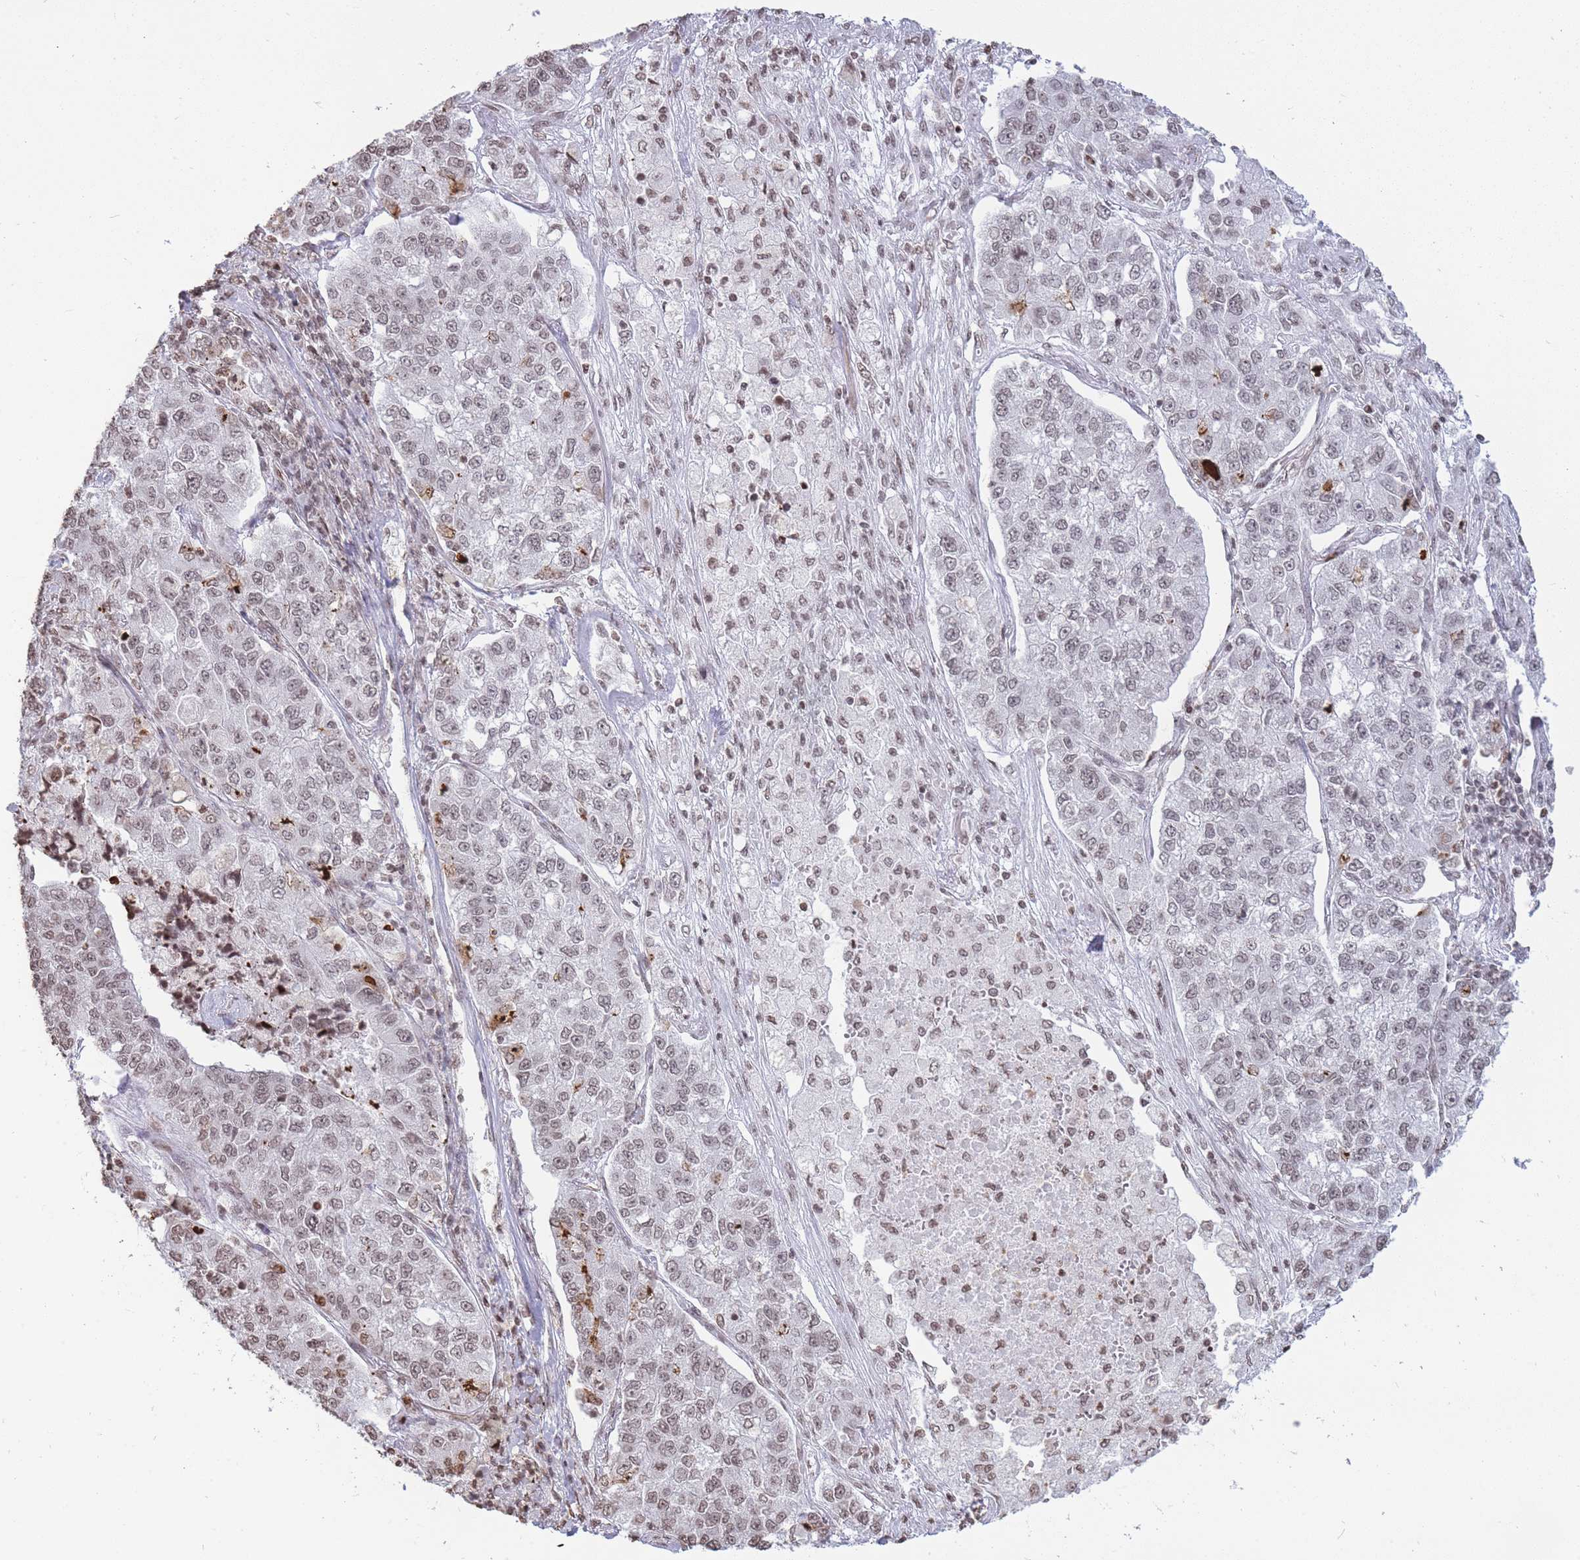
{"staining": {"intensity": "weak", "quantity": "<25%", "location": "nuclear"}, "tissue": "lung cancer", "cell_type": "Tumor cells", "image_type": "cancer", "snomed": [{"axis": "morphology", "description": "Adenocarcinoma, NOS"}, {"axis": "topography", "description": "Lung"}], "caption": "Immunohistochemistry photomicrograph of neoplastic tissue: adenocarcinoma (lung) stained with DAB (3,3'-diaminobenzidine) displays no significant protein staining in tumor cells.", "gene": "SHISAL1", "patient": {"sex": "male", "age": 49}}